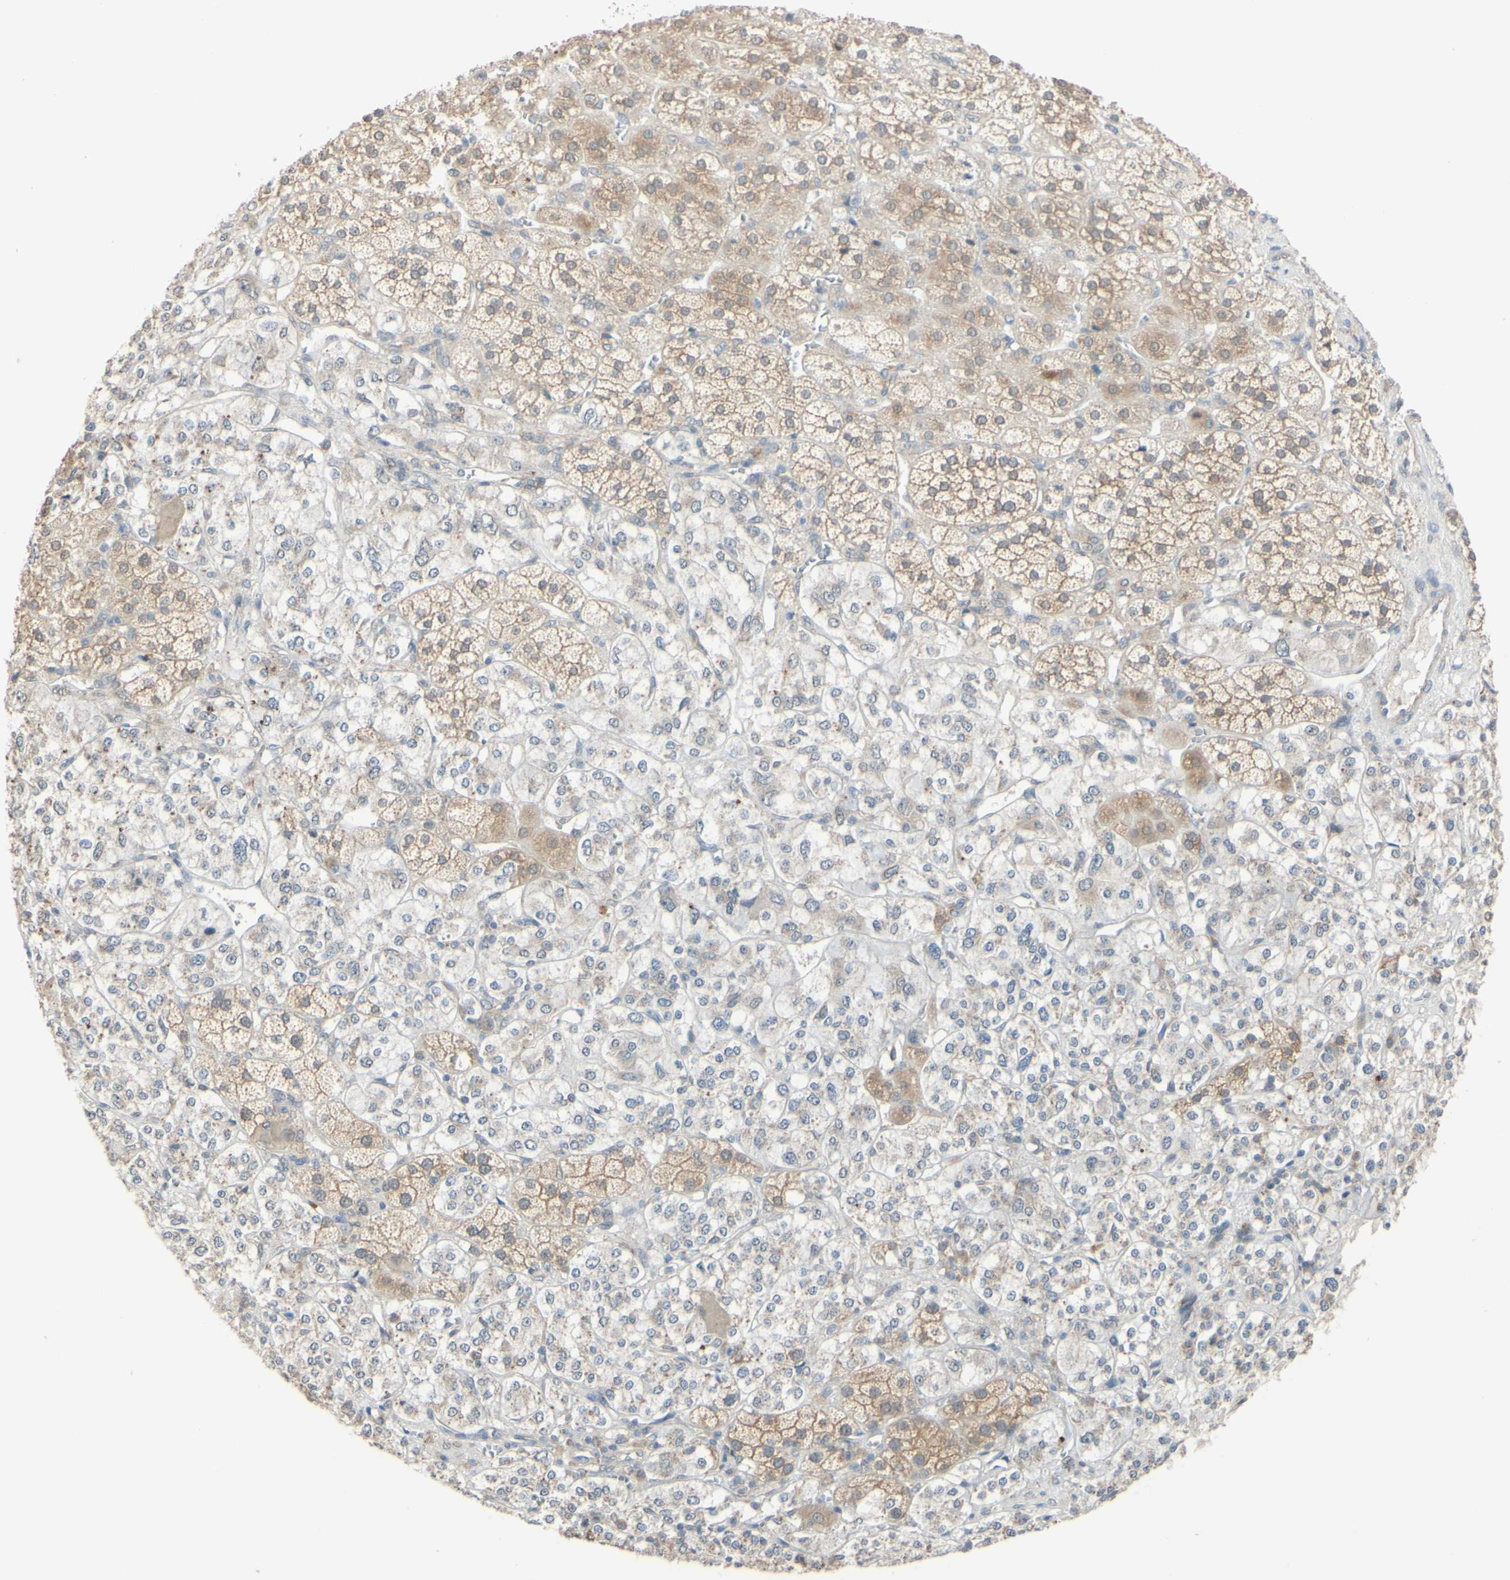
{"staining": {"intensity": "moderate", "quantity": ">75%", "location": "cytoplasmic/membranous"}, "tissue": "adrenal gland", "cell_type": "Glandular cells", "image_type": "normal", "snomed": [{"axis": "morphology", "description": "Normal tissue, NOS"}, {"axis": "topography", "description": "Adrenal gland"}], "caption": "A brown stain highlights moderate cytoplasmic/membranous staining of a protein in glandular cells of benign human adrenal gland. (DAB IHC, brown staining for protein, blue staining for nuclei).", "gene": "SMIM19", "patient": {"sex": "male", "age": 56}}